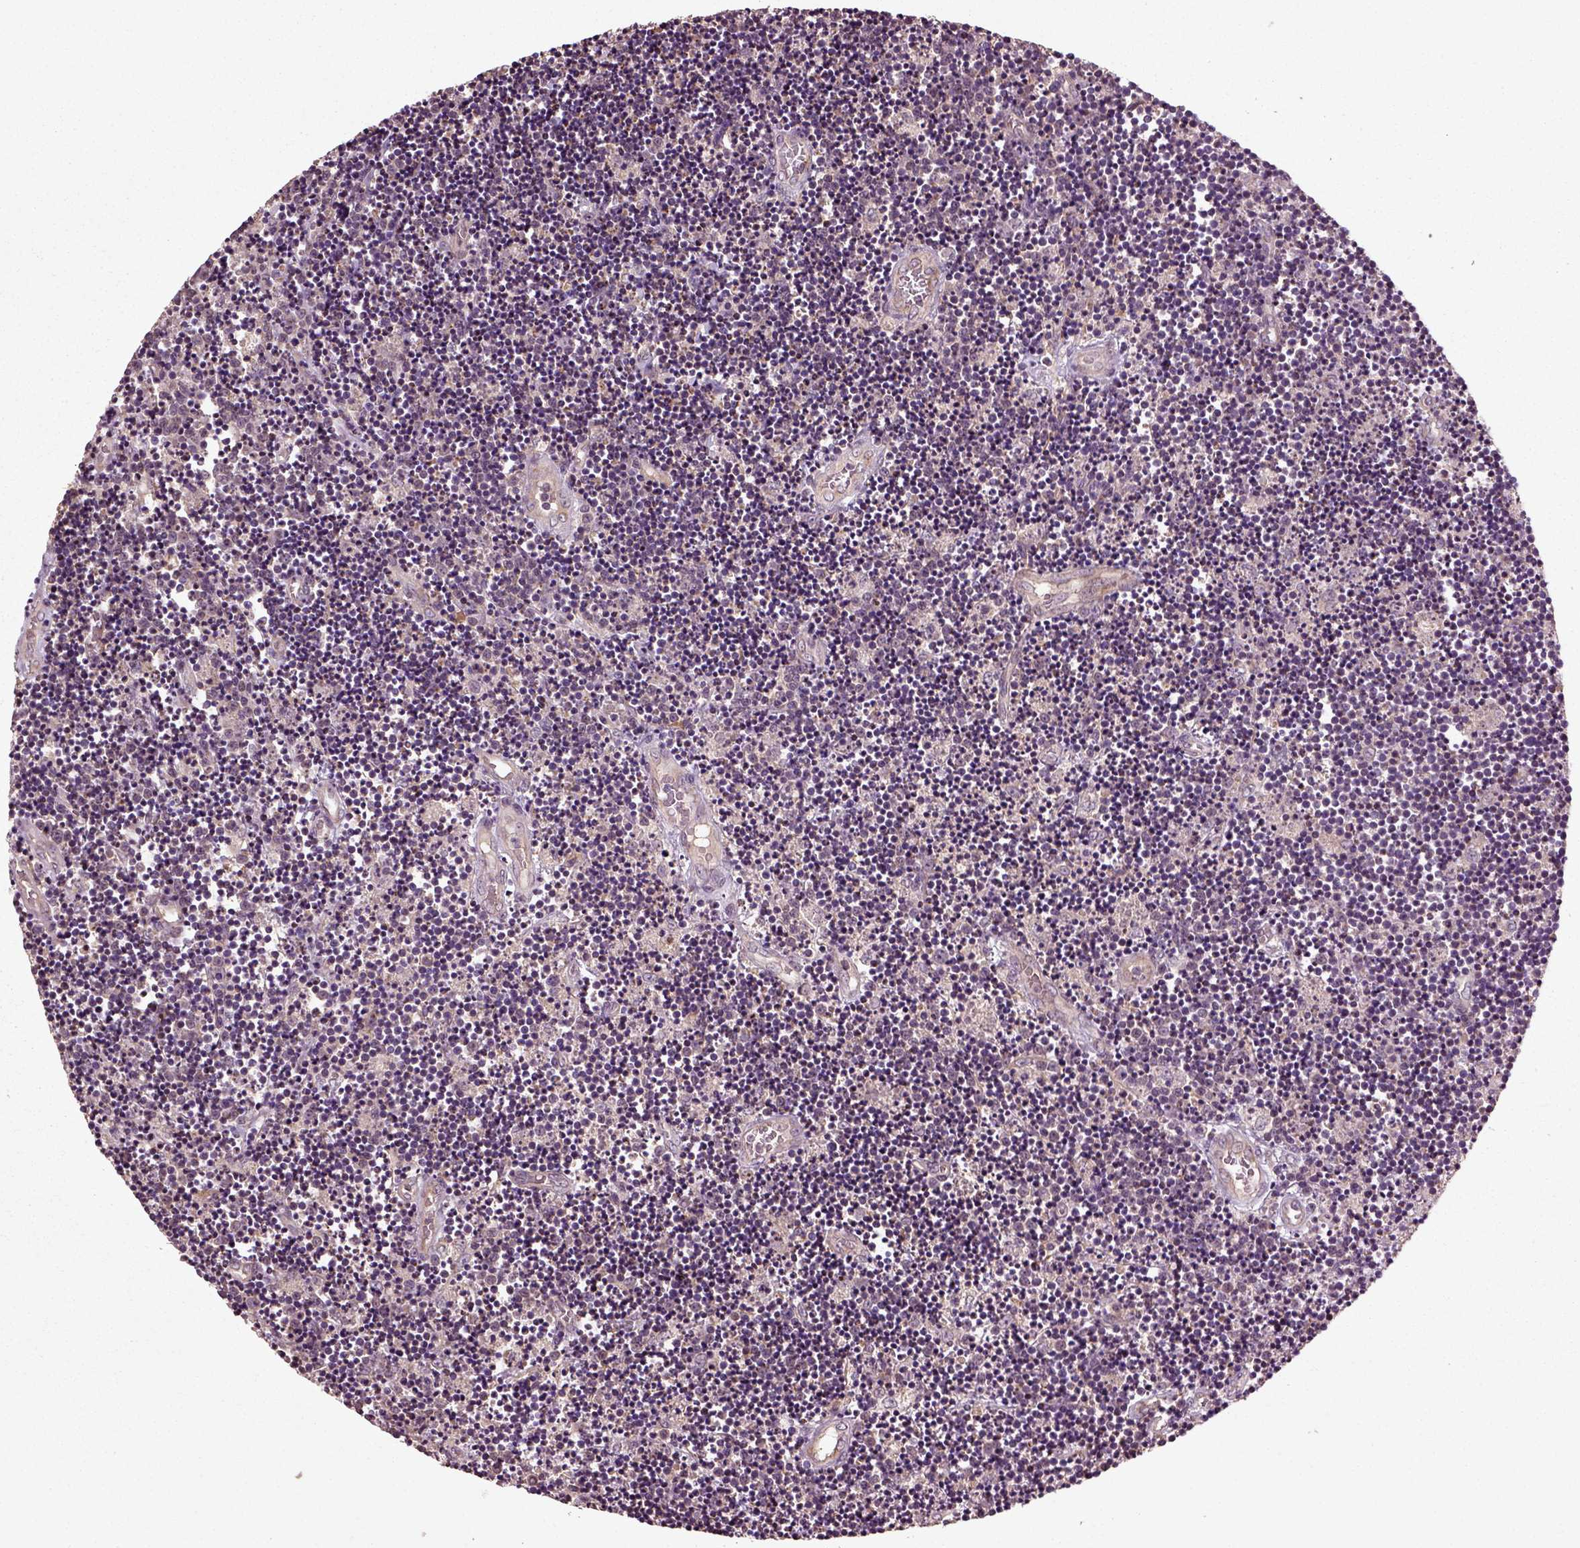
{"staining": {"intensity": "negative", "quantity": "none", "location": "none"}, "tissue": "lymphoma", "cell_type": "Tumor cells", "image_type": "cancer", "snomed": [{"axis": "morphology", "description": "Malignant lymphoma, non-Hodgkin's type, Low grade"}, {"axis": "topography", "description": "Brain"}], "caption": "IHC image of low-grade malignant lymphoma, non-Hodgkin's type stained for a protein (brown), which displays no expression in tumor cells. (IHC, brightfield microscopy, high magnification).", "gene": "ERV3-1", "patient": {"sex": "female", "age": 66}}